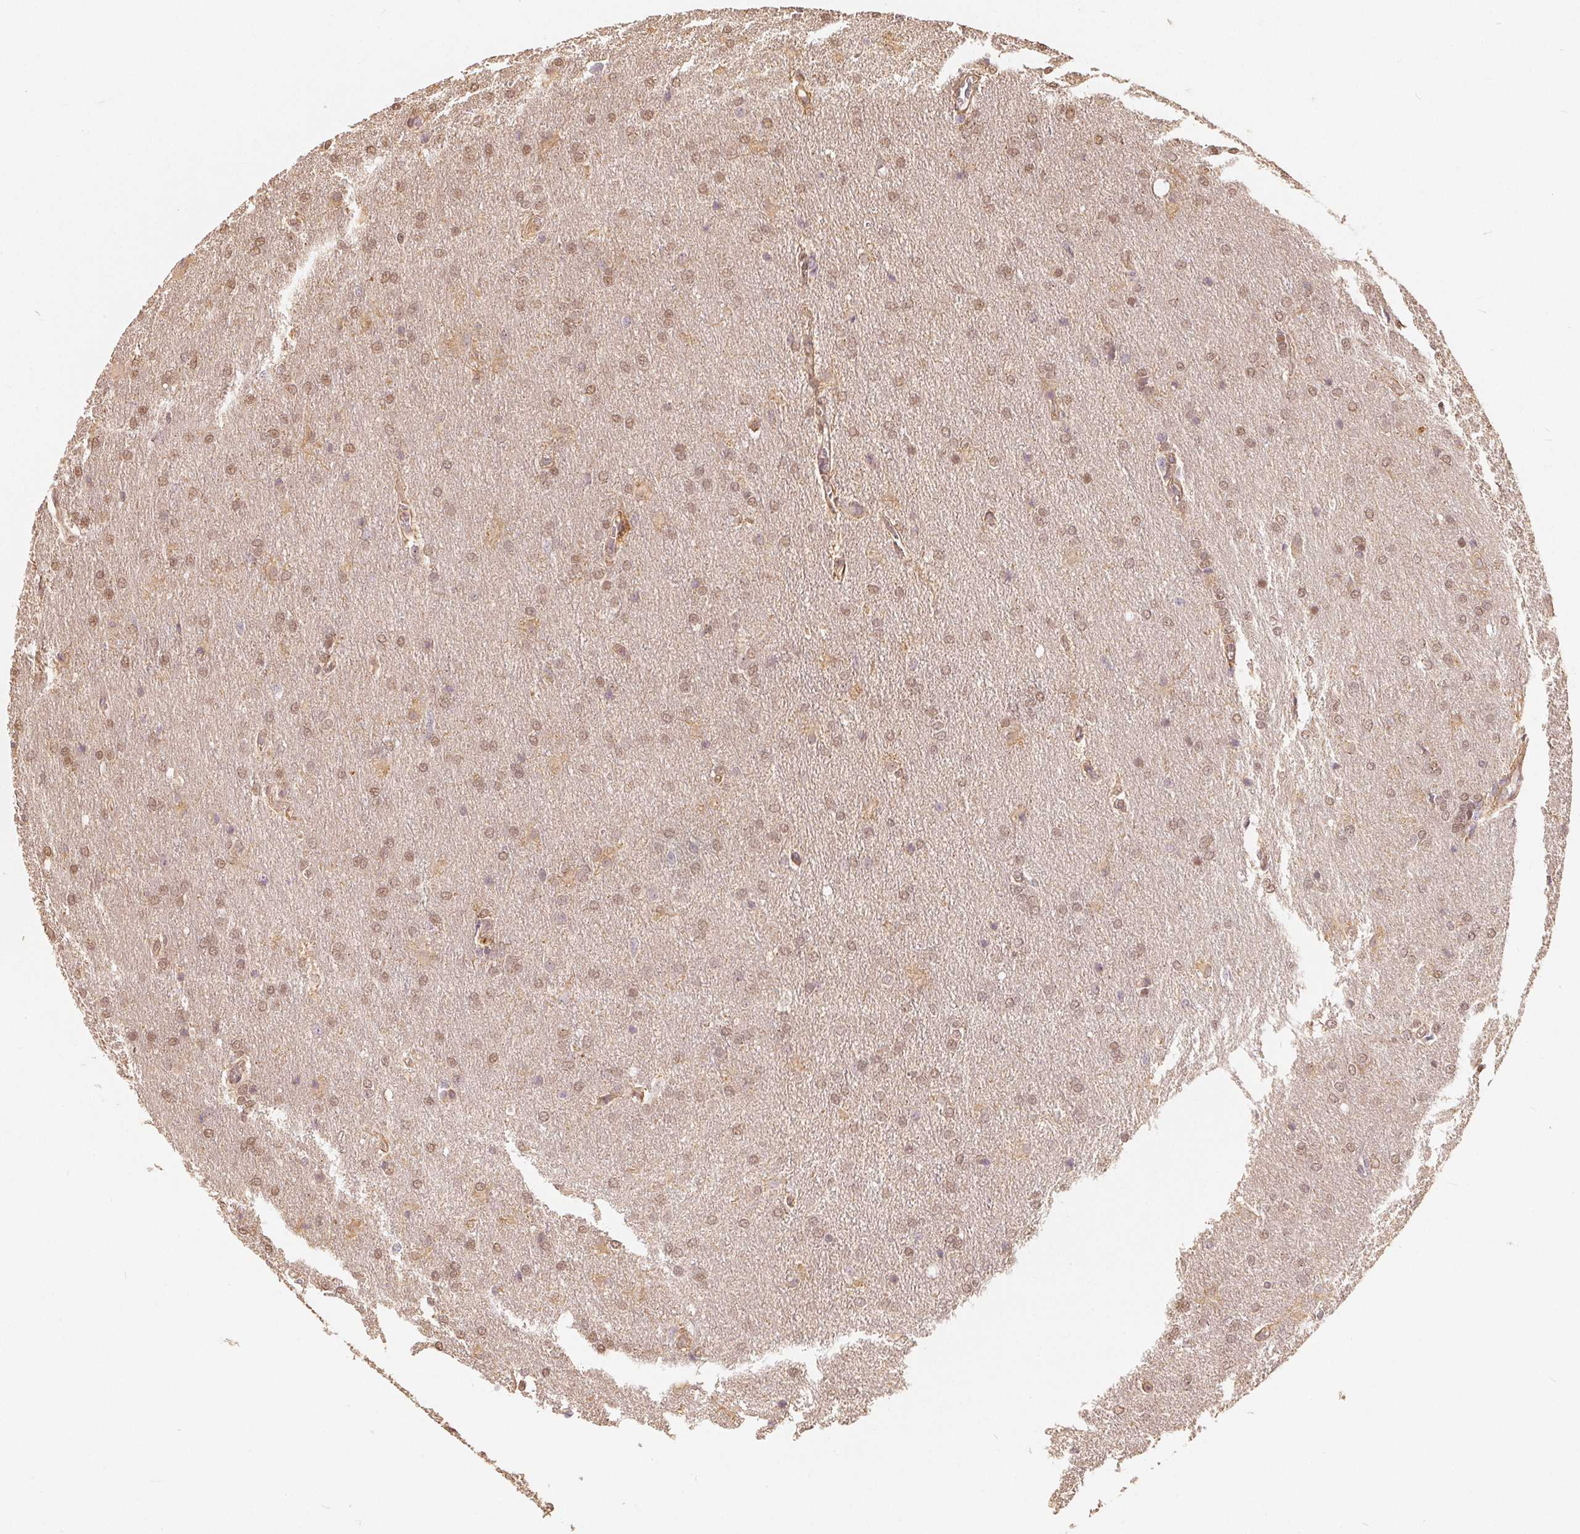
{"staining": {"intensity": "moderate", "quantity": ">75%", "location": "nuclear"}, "tissue": "glioma", "cell_type": "Tumor cells", "image_type": "cancer", "snomed": [{"axis": "morphology", "description": "Glioma, malignant, High grade"}, {"axis": "topography", "description": "Brain"}], "caption": "Immunohistochemical staining of human glioma exhibits medium levels of moderate nuclear protein staining in approximately >75% of tumor cells.", "gene": "GUSB", "patient": {"sex": "male", "age": 68}}